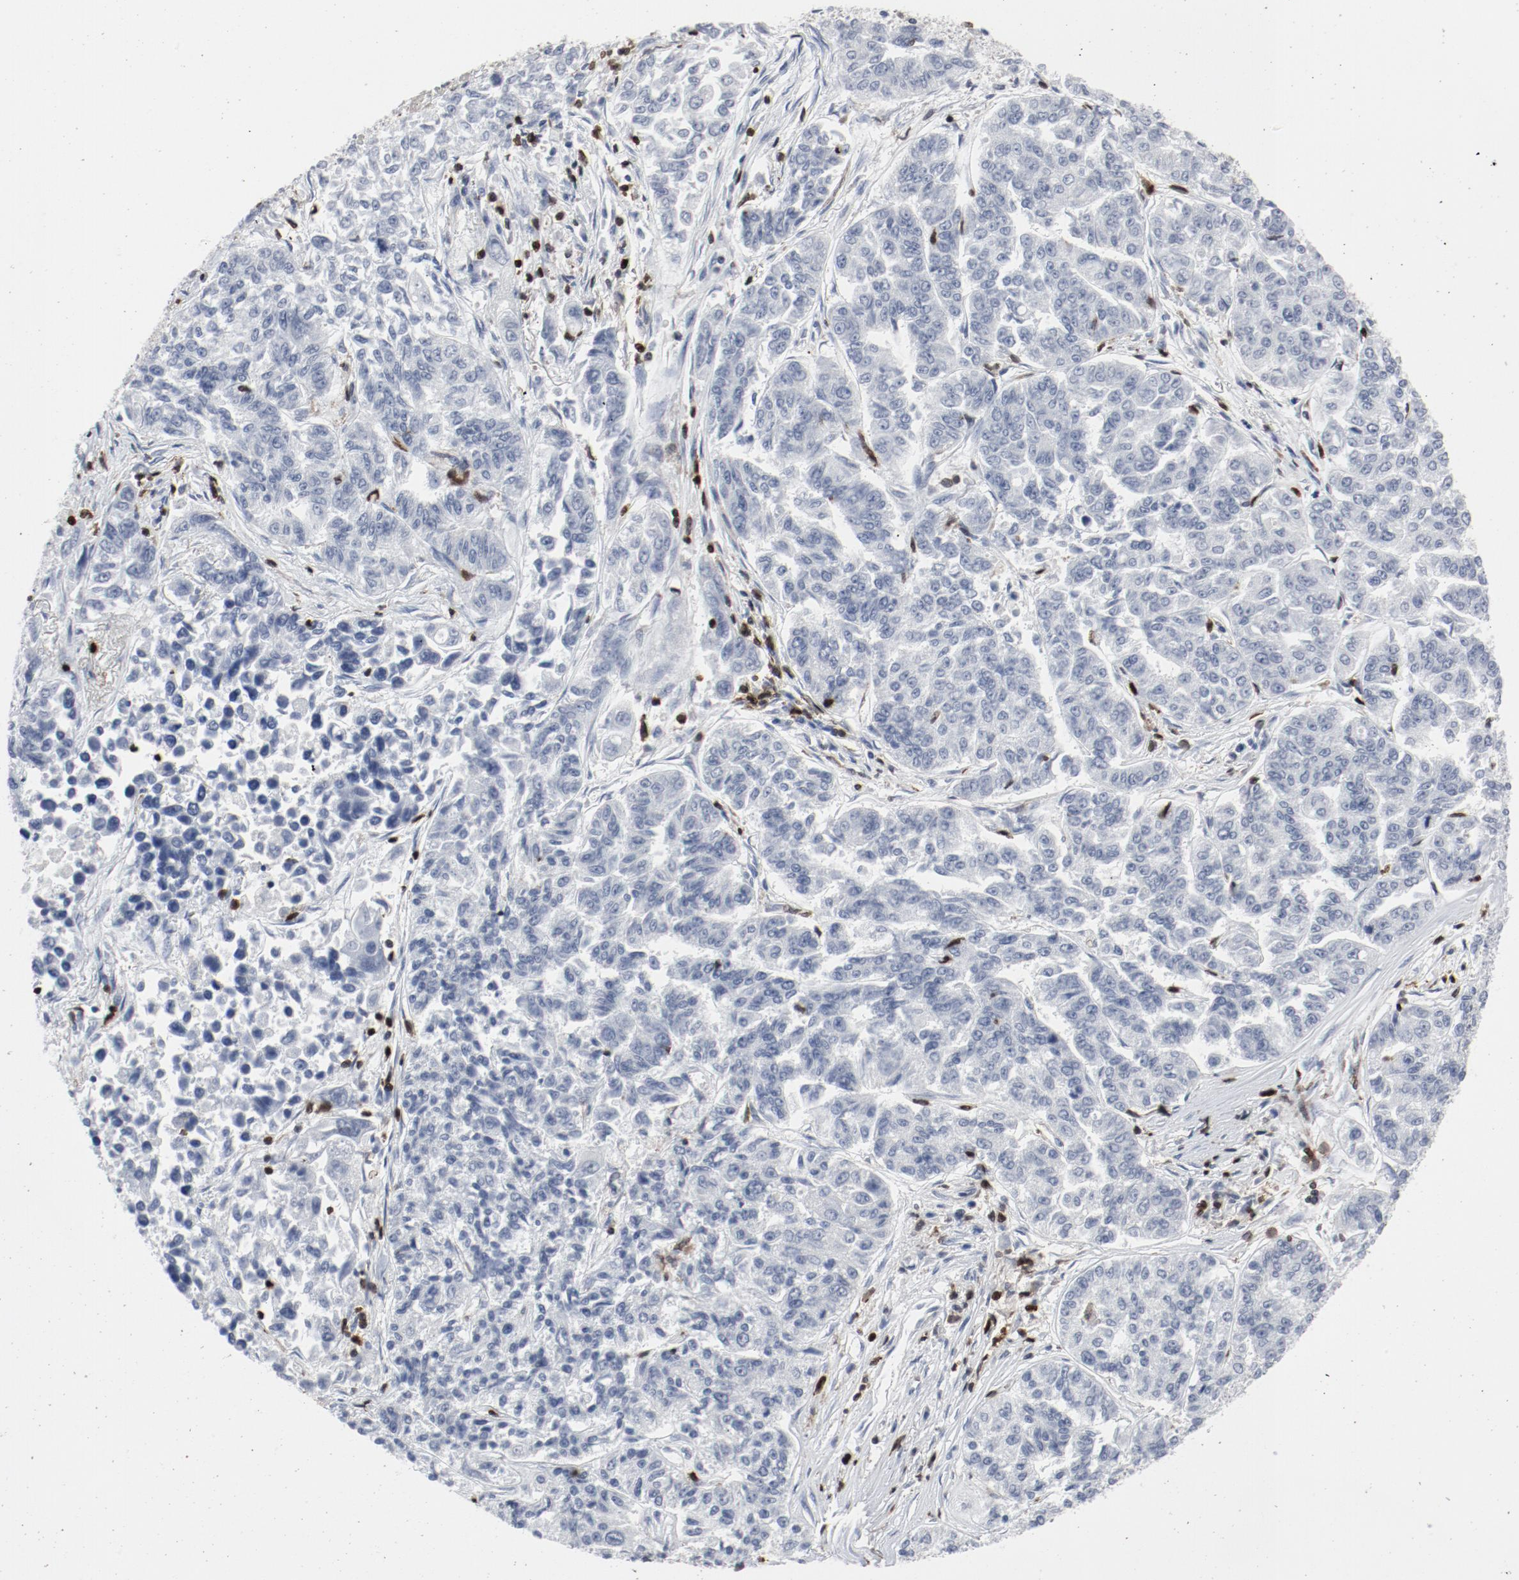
{"staining": {"intensity": "negative", "quantity": "none", "location": "none"}, "tissue": "lung cancer", "cell_type": "Tumor cells", "image_type": "cancer", "snomed": [{"axis": "morphology", "description": "Adenocarcinoma, NOS"}, {"axis": "topography", "description": "Lung"}], "caption": "This is an IHC micrograph of human lung adenocarcinoma. There is no expression in tumor cells.", "gene": "LCP2", "patient": {"sex": "male", "age": 84}}